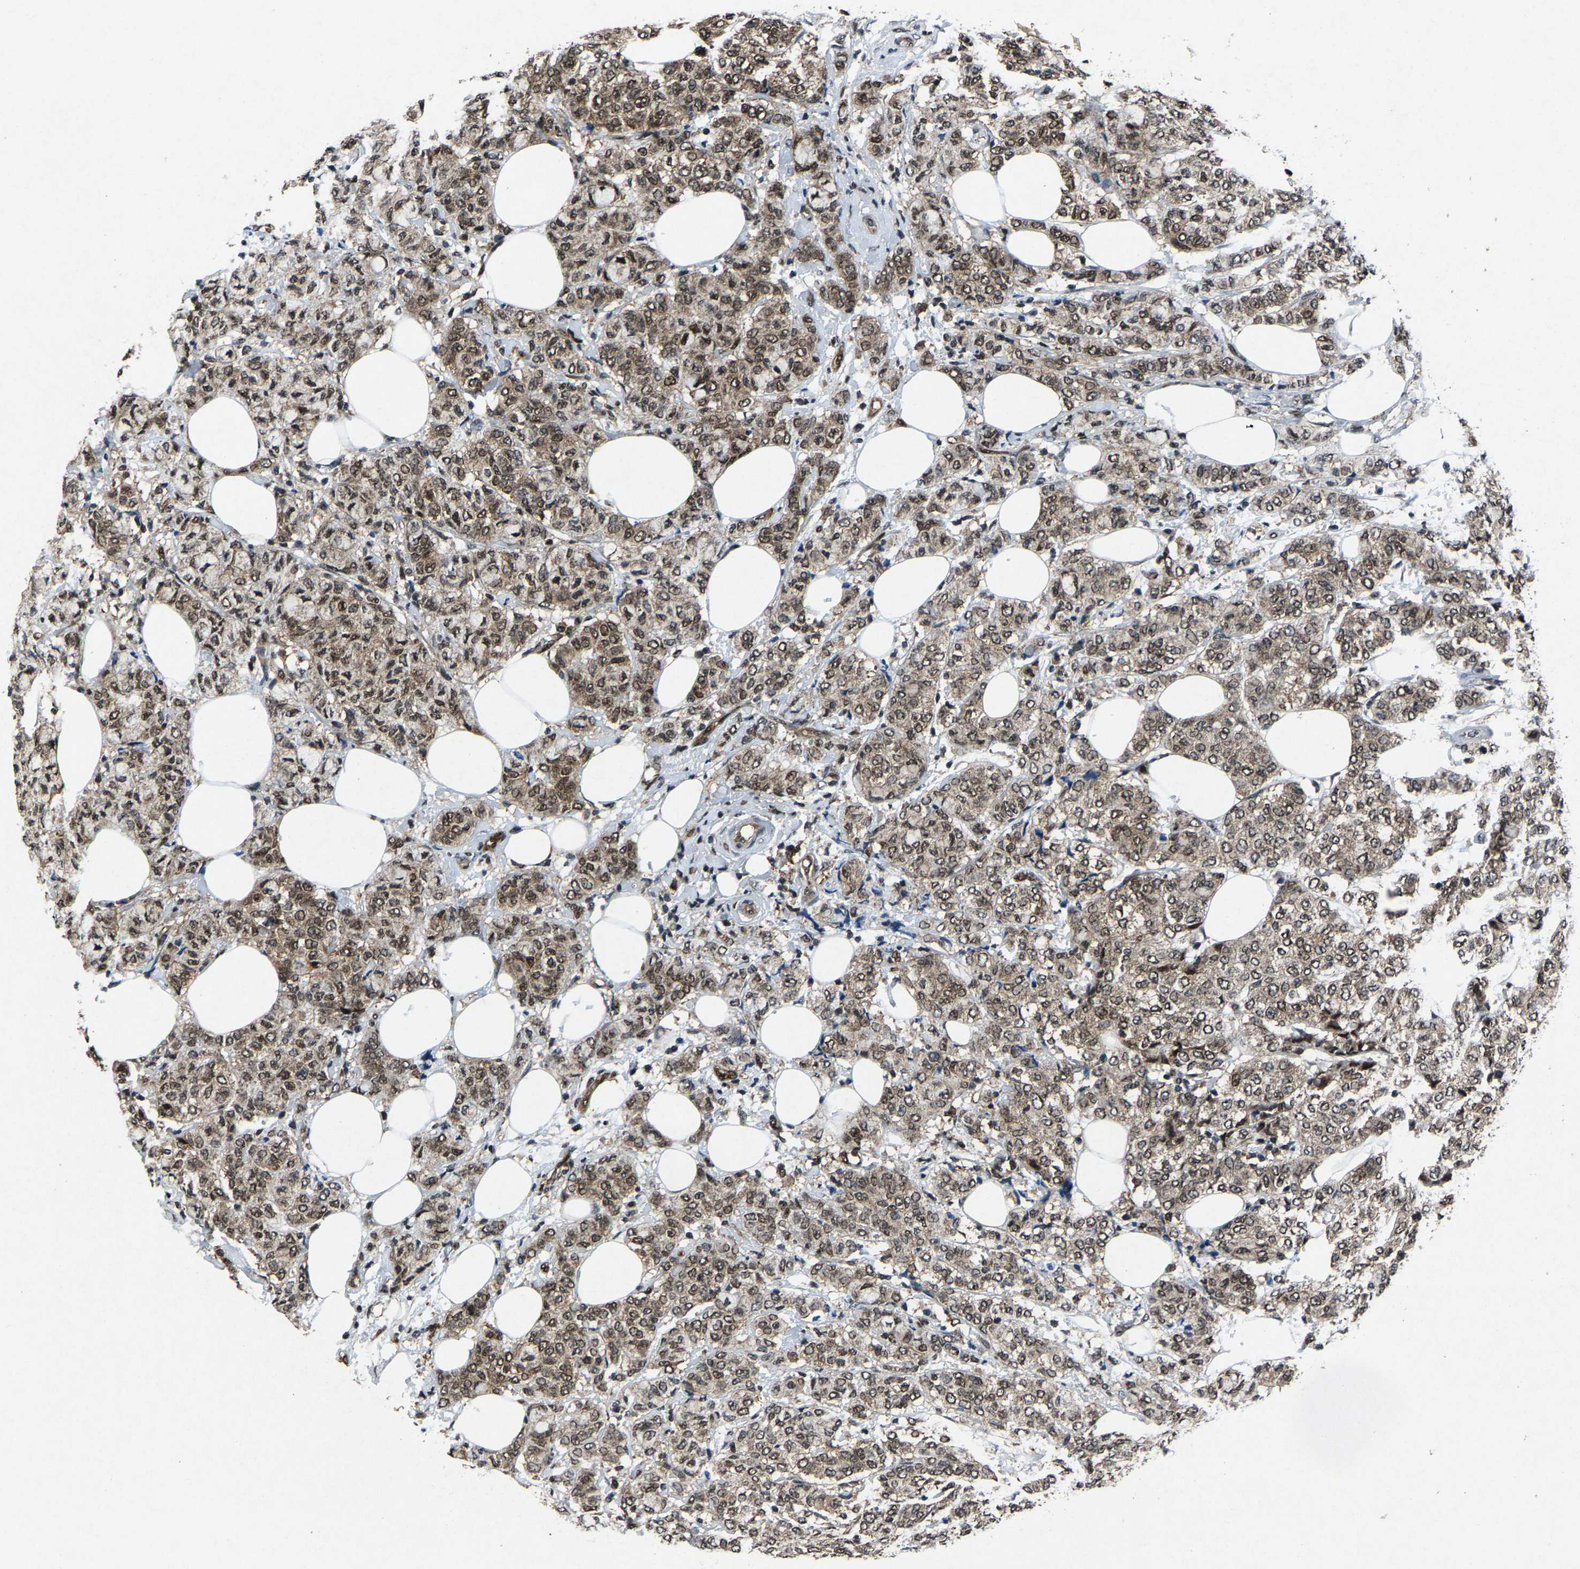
{"staining": {"intensity": "moderate", "quantity": ">75%", "location": "cytoplasmic/membranous,nuclear"}, "tissue": "breast cancer", "cell_type": "Tumor cells", "image_type": "cancer", "snomed": [{"axis": "morphology", "description": "Lobular carcinoma"}, {"axis": "topography", "description": "Breast"}], "caption": "The immunohistochemical stain labels moderate cytoplasmic/membranous and nuclear positivity in tumor cells of breast lobular carcinoma tissue. (IHC, brightfield microscopy, high magnification).", "gene": "ATXN3", "patient": {"sex": "female", "age": 60}}